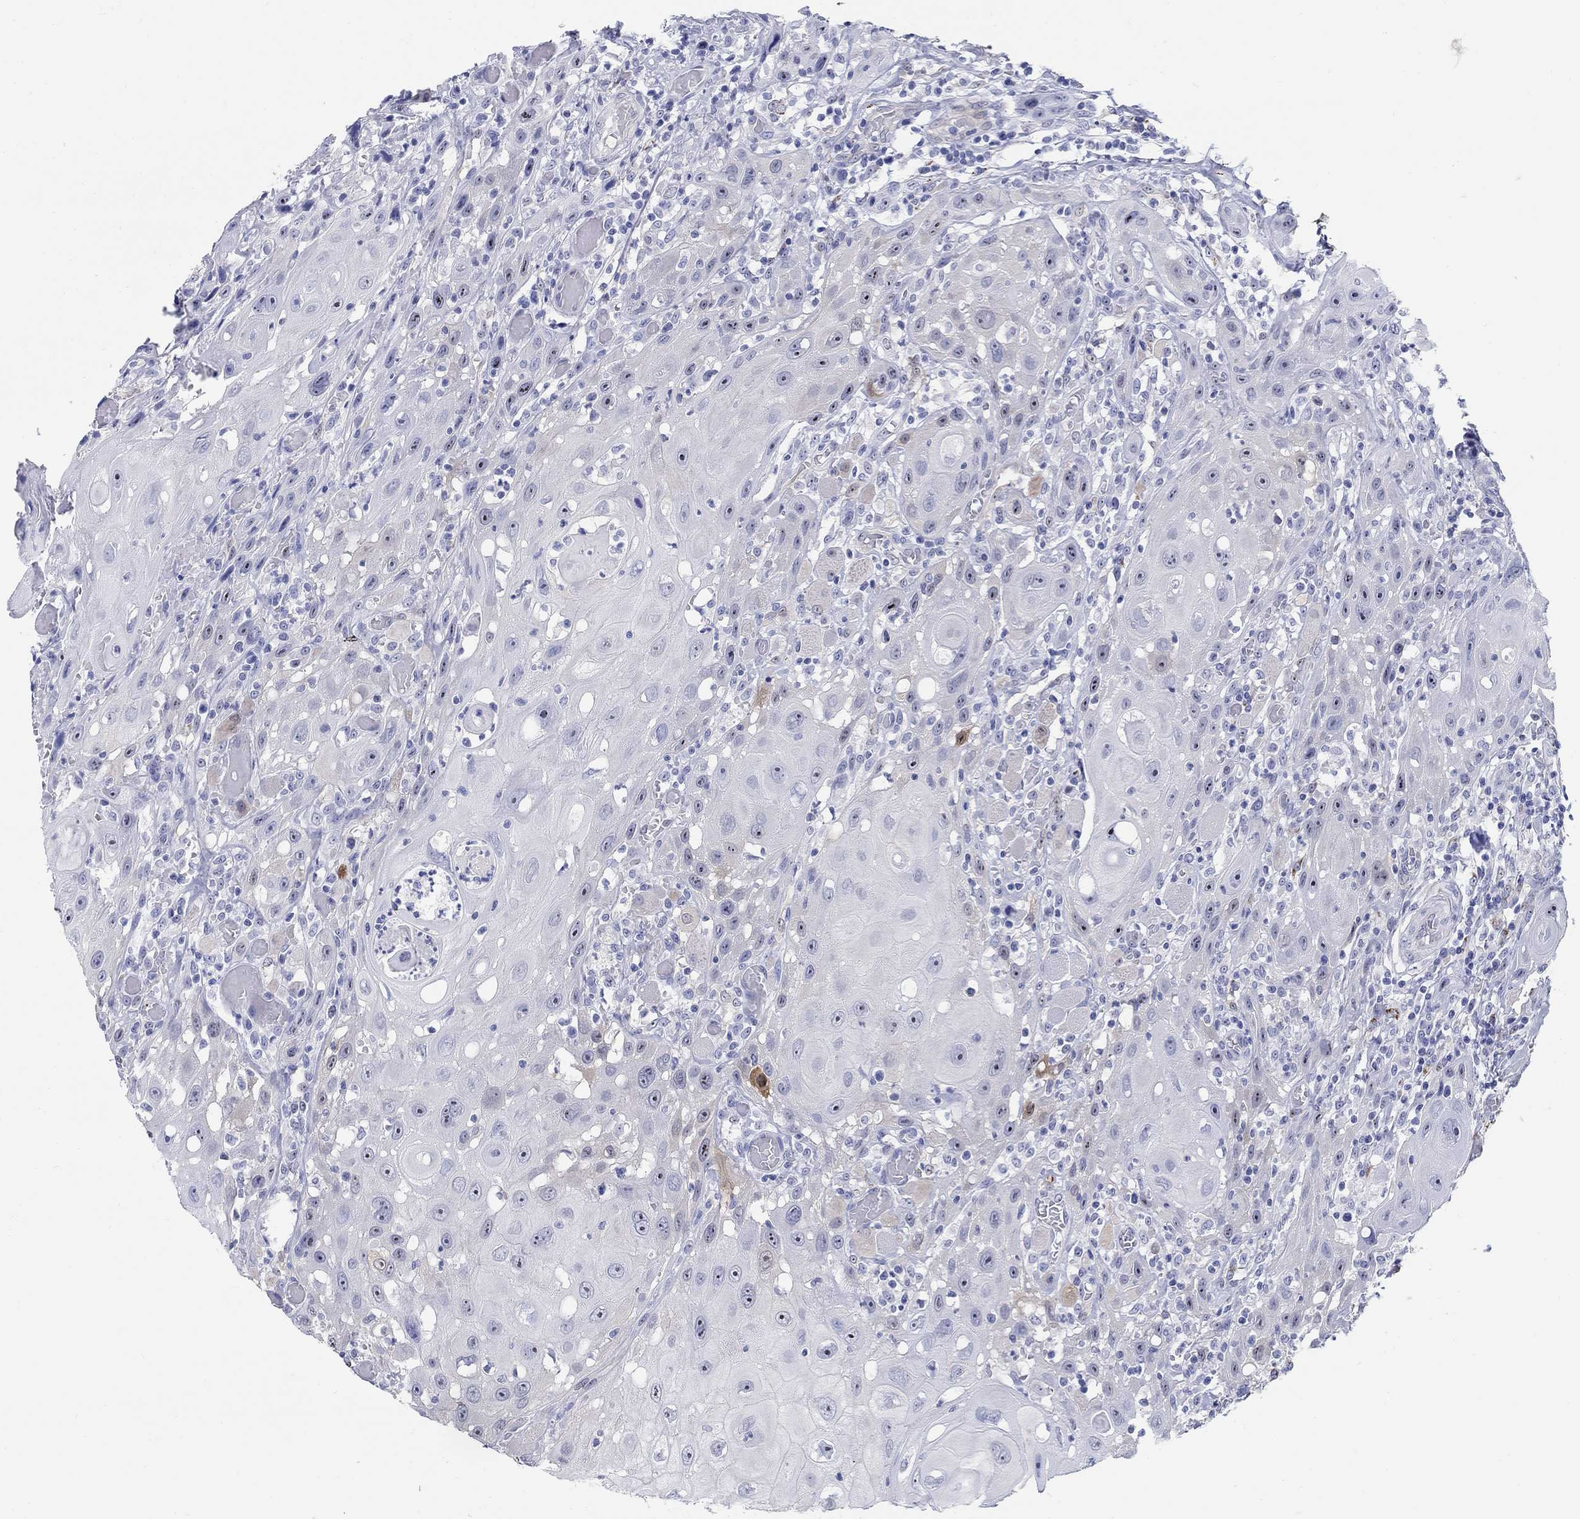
{"staining": {"intensity": "negative", "quantity": "none", "location": "none"}, "tissue": "head and neck cancer", "cell_type": "Tumor cells", "image_type": "cancer", "snomed": [{"axis": "morphology", "description": "Normal tissue, NOS"}, {"axis": "morphology", "description": "Squamous cell carcinoma, NOS"}, {"axis": "topography", "description": "Oral tissue"}, {"axis": "topography", "description": "Head-Neck"}], "caption": "Tumor cells are negative for brown protein staining in squamous cell carcinoma (head and neck). (IHC, brightfield microscopy, high magnification).", "gene": "AKR1C2", "patient": {"sex": "male", "age": 71}}